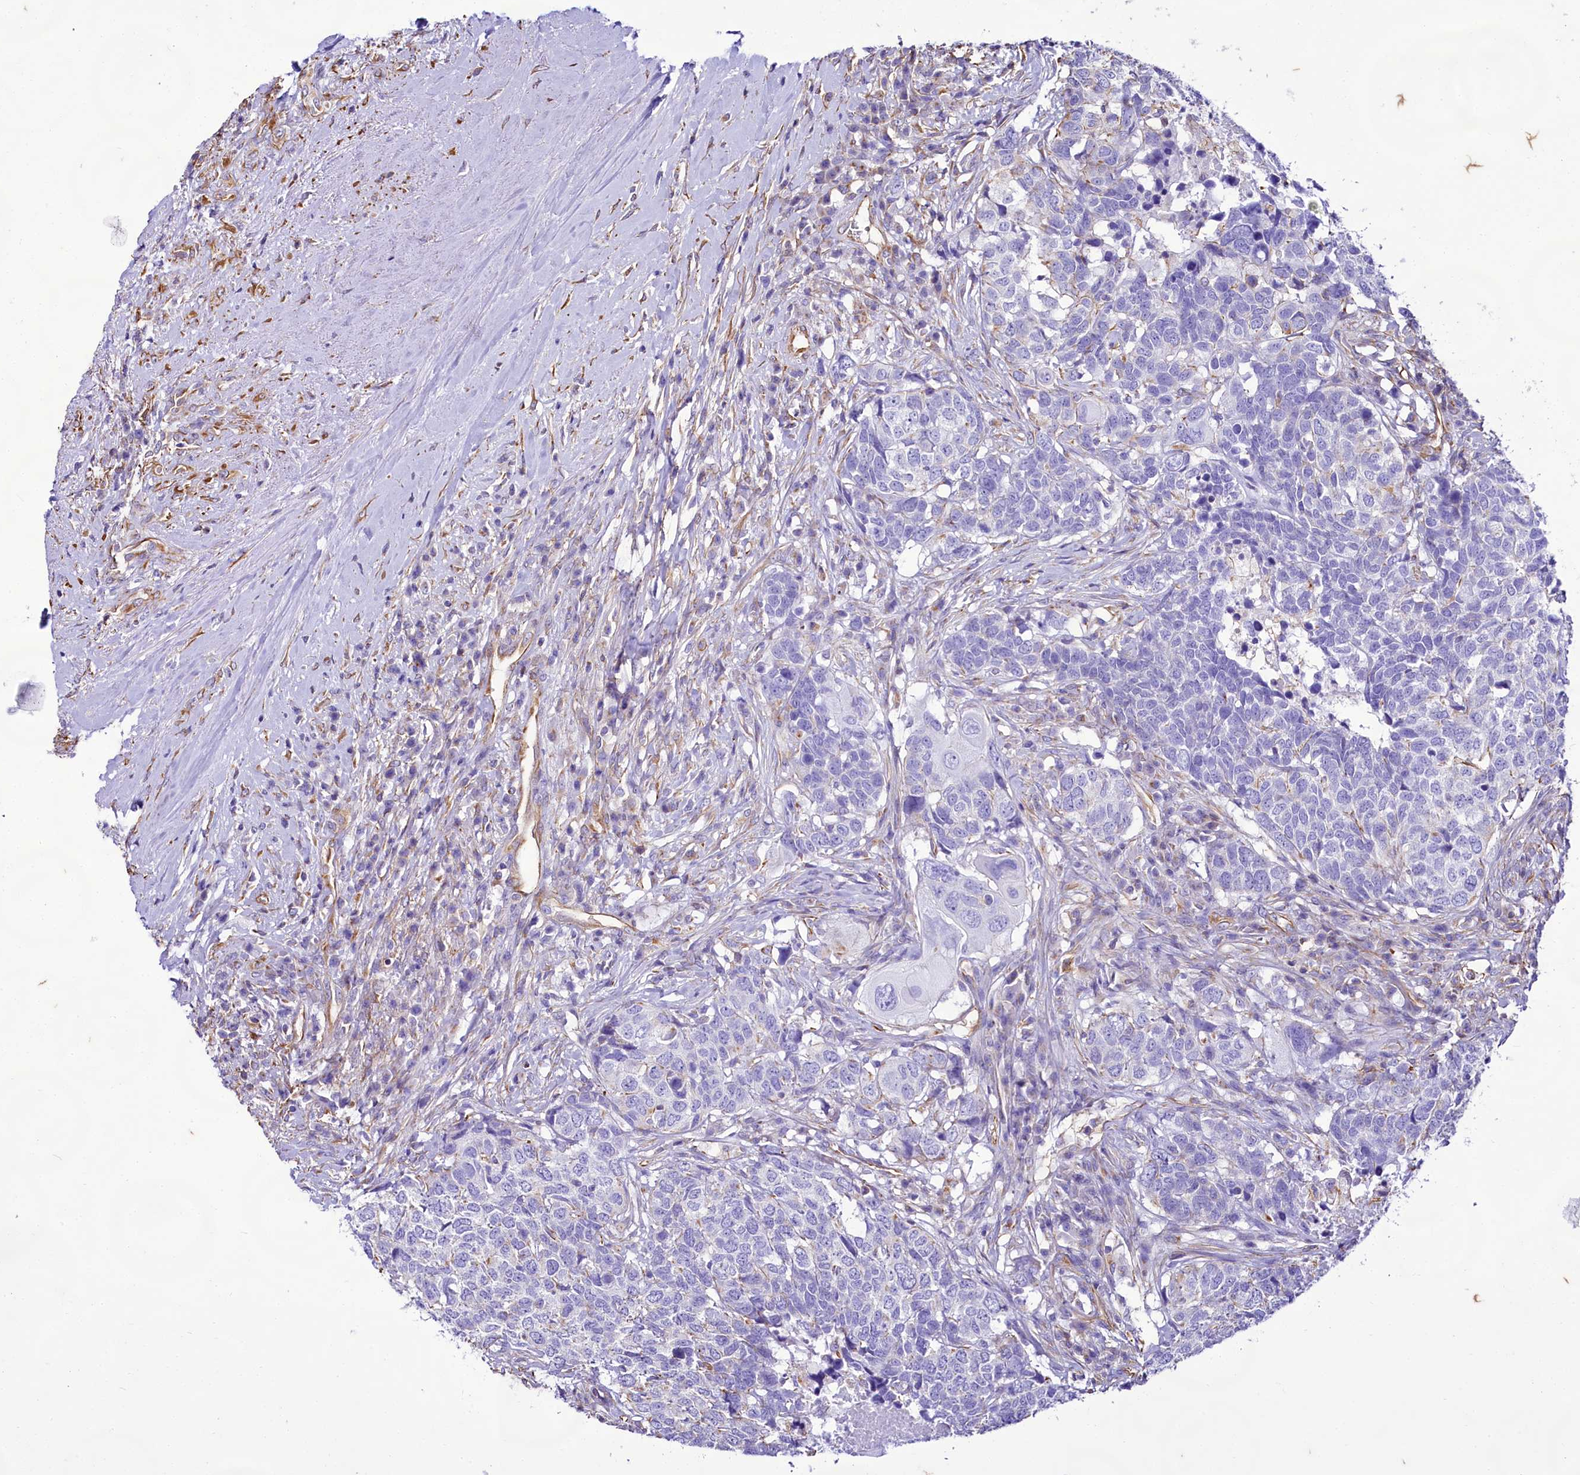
{"staining": {"intensity": "negative", "quantity": "none", "location": "none"}, "tissue": "head and neck cancer", "cell_type": "Tumor cells", "image_type": "cancer", "snomed": [{"axis": "morphology", "description": "Squamous cell carcinoma, NOS"}, {"axis": "topography", "description": "Head-Neck"}], "caption": "Protein analysis of squamous cell carcinoma (head and neck) exhibits no significant positivity in tumor cells.", "gene": "CD99", "patient": {"sex": "male", "age": 66}}